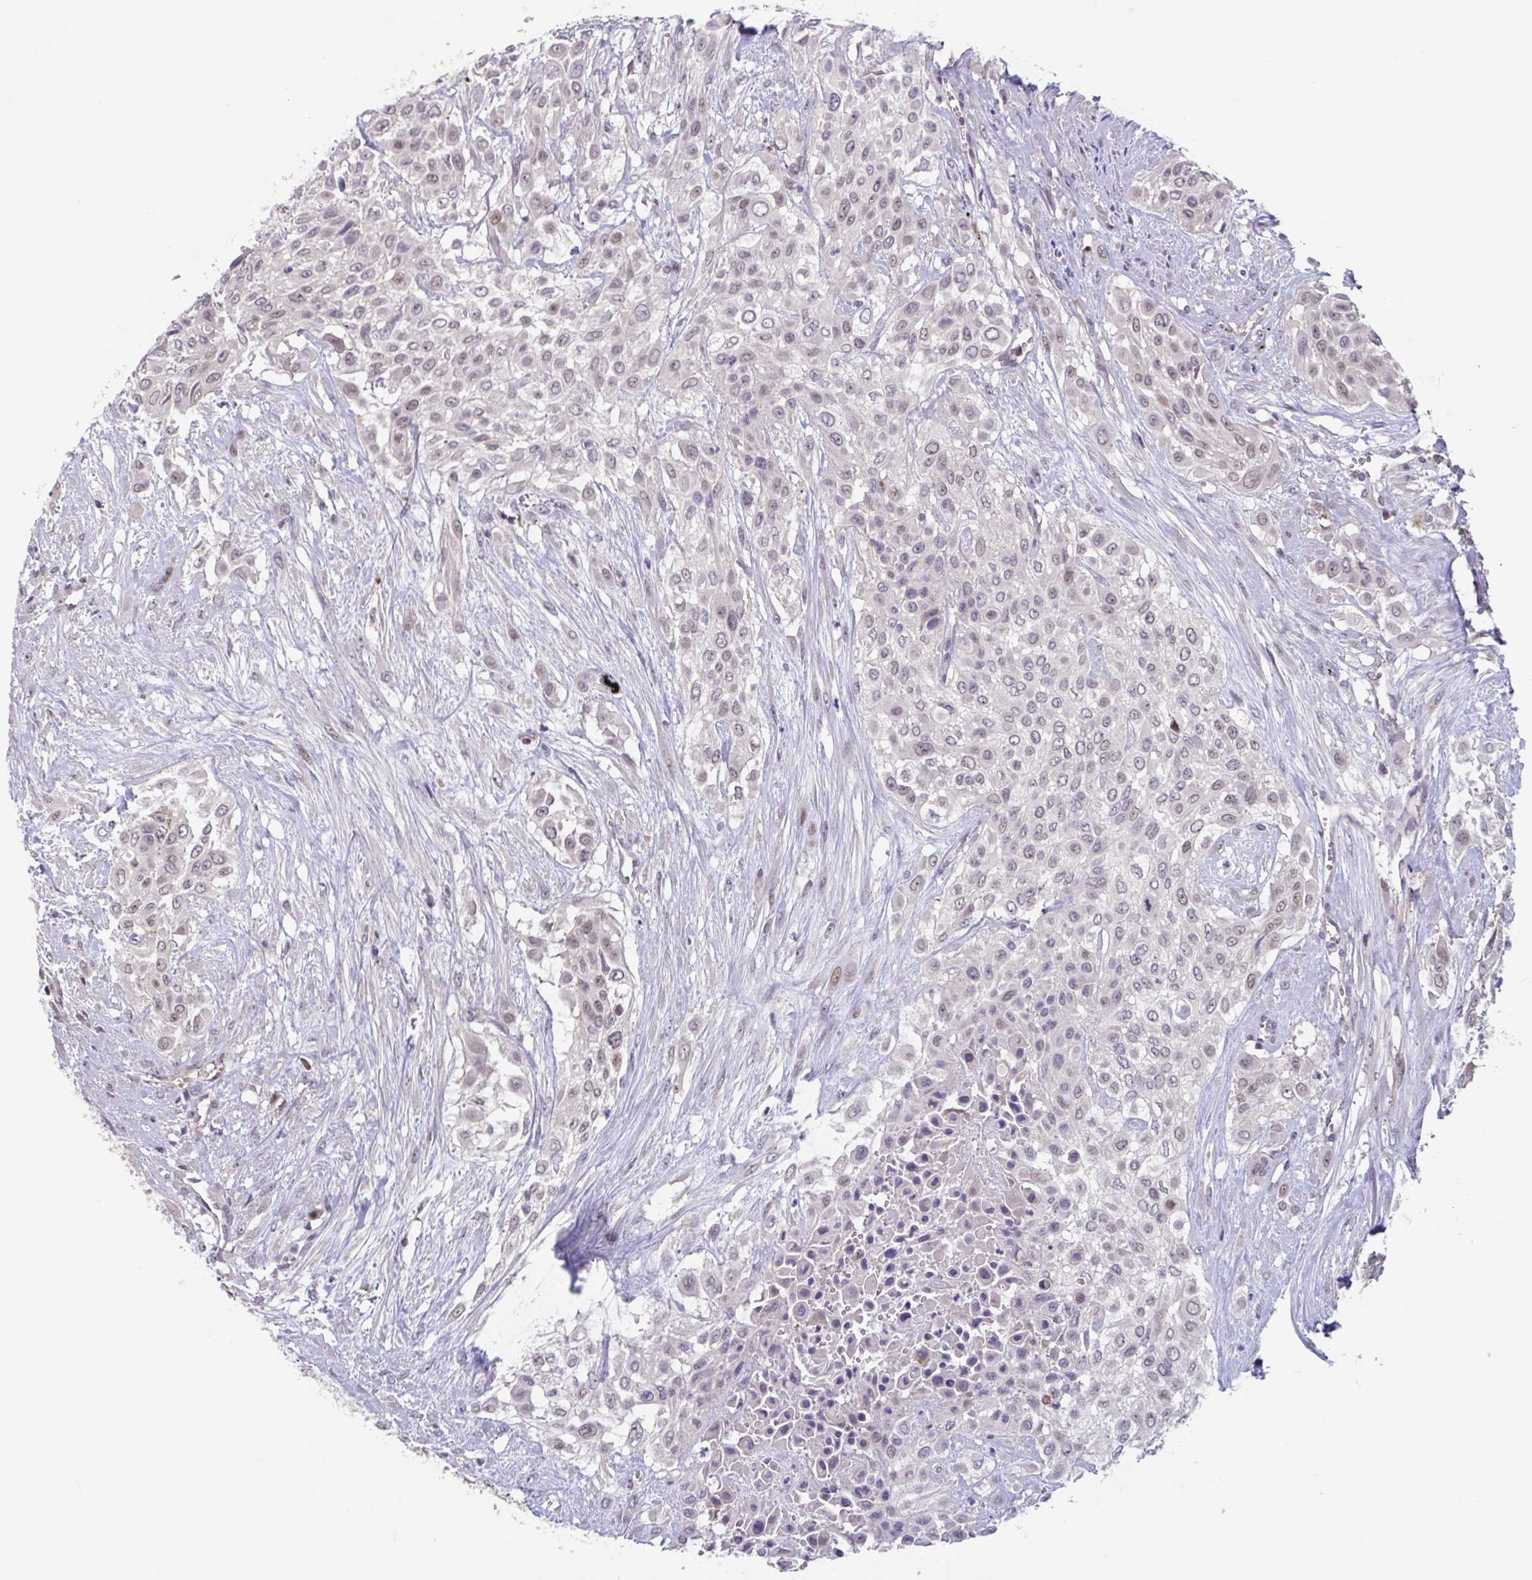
{"staining": {"intensity": "weak", "quantity": "25%-75%", "location": "nuclear"}, "tissue": "urothelial cancer", "cell_type": "Tumor cells", "image_type": "cancer", "snomed": [{"axis": "morphology", "description": "Urothelial carcinoma, High grade"}, {"axis": "topography", "description": "Urinary bladder"}], "caption": "This is a micrograph of immunohistochemistry staining of urothelial cancer, which shows weak expression in the nuclear of tumor cells.", "gene": "RIOK1", "patient": {"sex": "male", "age": 57}}